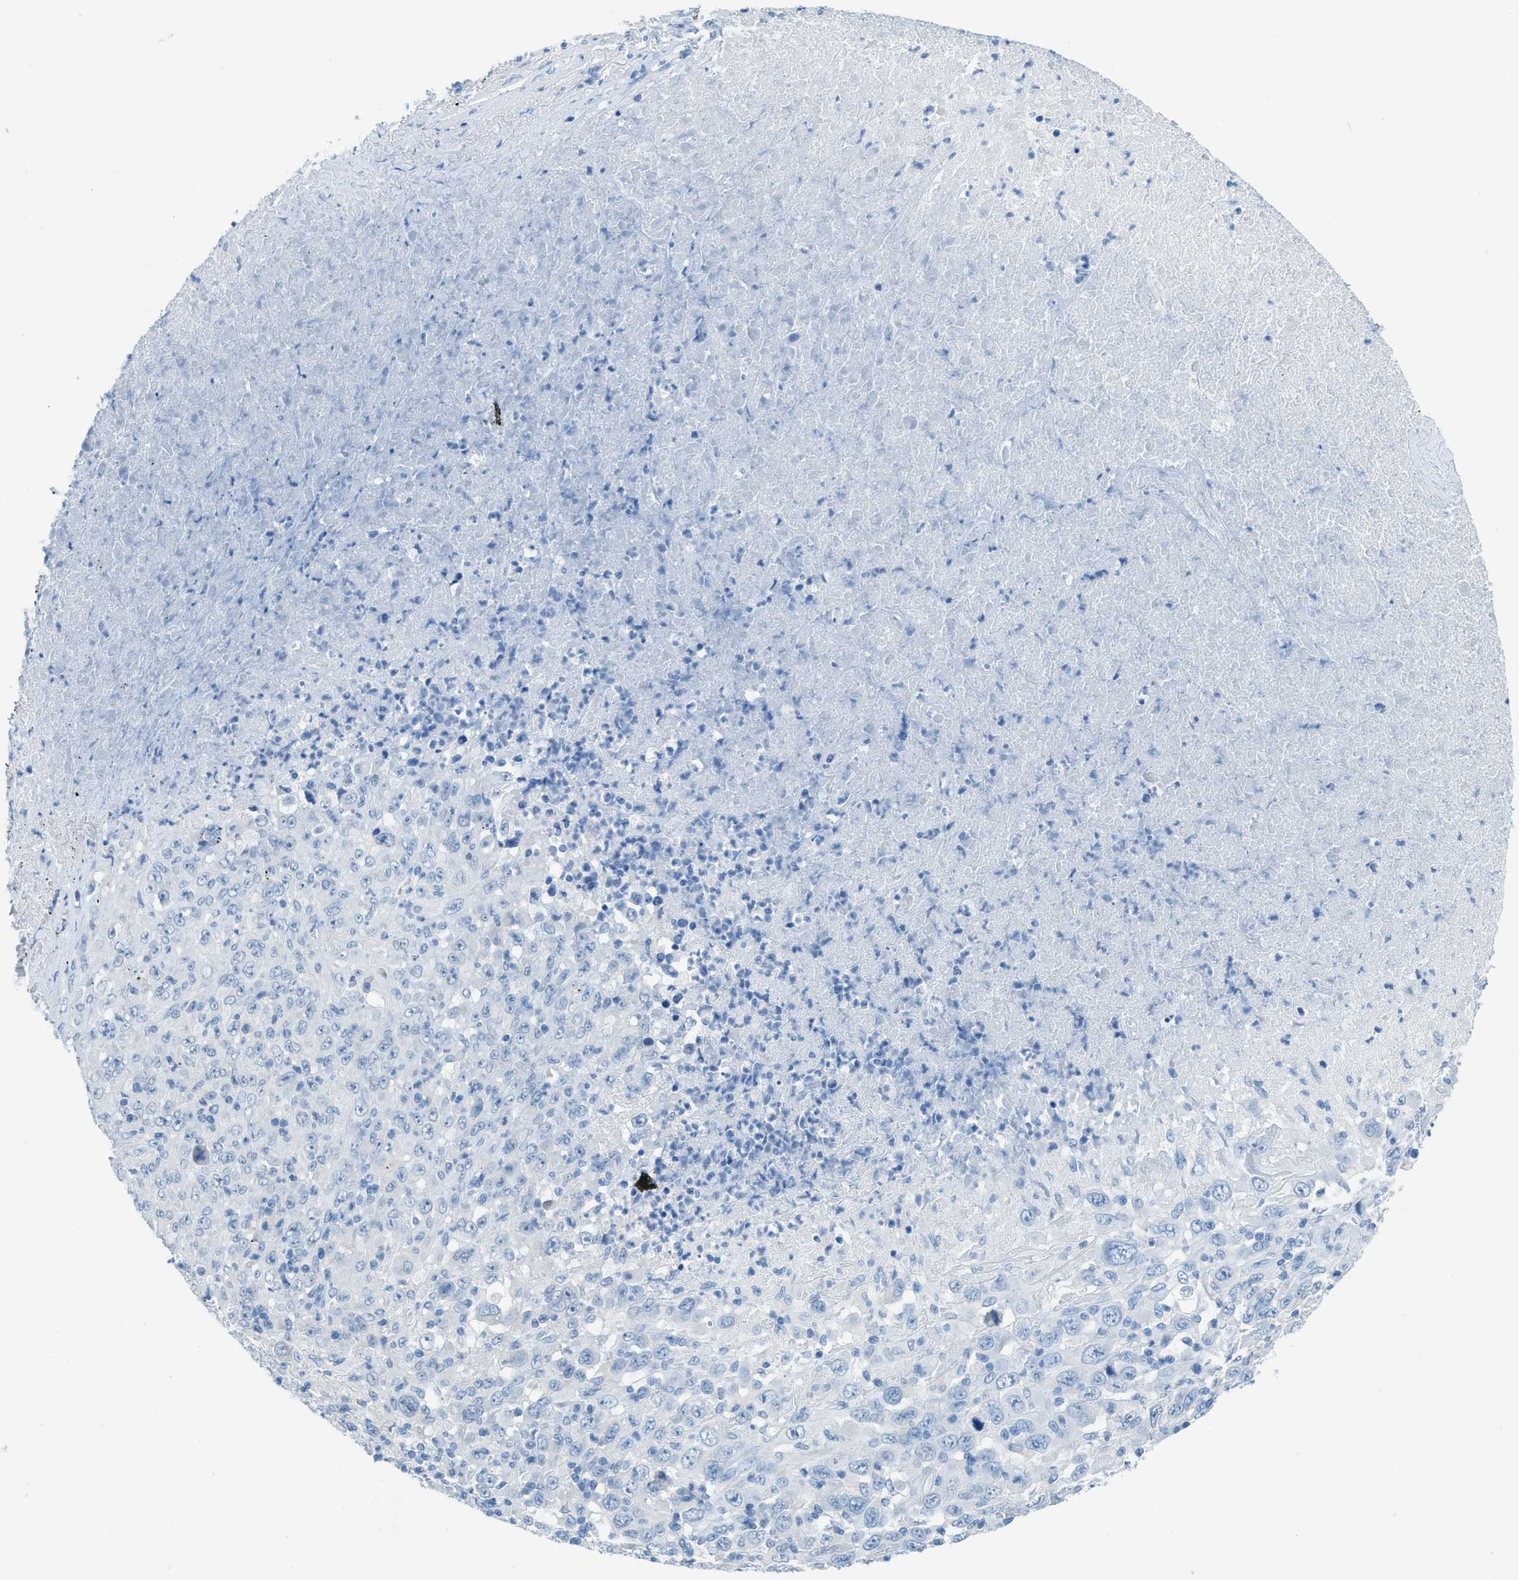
{"staining": {"intensity": "negative", "quantity": "none", "location": "none"}, "tissue": "melanoma", "cell_type": "Tumor cells", "image_type": "cancer", "snomed": [{"axis": "morphology", "description": "Malignant melanoma, Metastatic site"}, {"axis": "topography", "description": "Skin"}], "caption": "Immunohistochemistry (IHC) of malignant melanoma (metastatic site) exhibits no expression in tumor cells. (DAB IHC, high magnification).", "gene": "ACAN", "patient": {"sex": "female", "age": 56}}